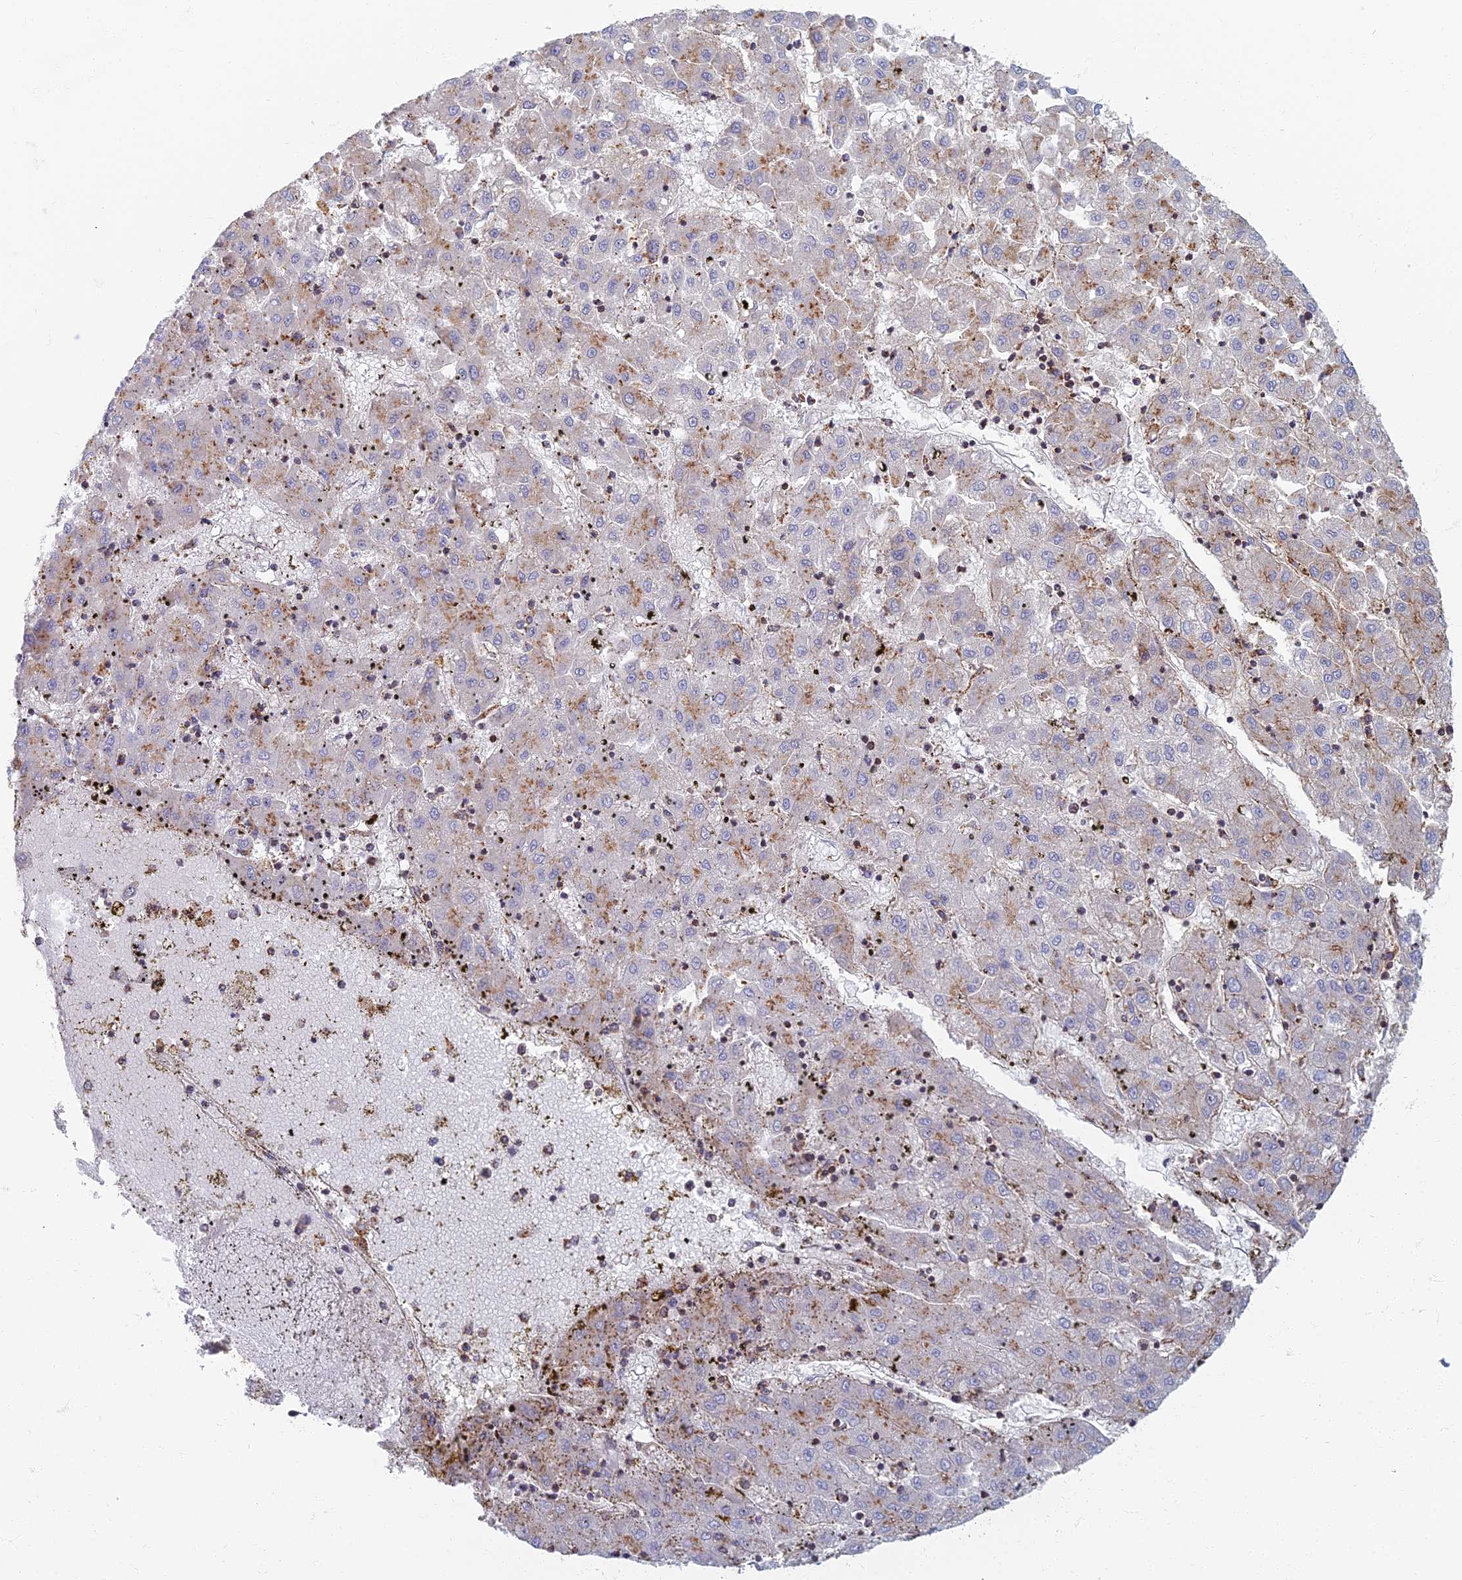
{"staining": {"intensity": "moderate", "quantity": "<25%", "location": "cytoplasmic/membranous"}, "tissue": "liver cancer", "cell_type": "Tumor cells", "image_type": "cancer", "snomed": [{"axis": "morphology", "description": "Carcinoma, Hepatocellular, NOS"}, {"axis": "topography", "description": "Liver"}], "caption": "DAB immunohistochemical staining of human liver cancer (hepatocellular carcinoma) shows moderate cytoplasmic/membranous protein staining in about <25% of tumor cells.", "gene": "CHMP4B", "patient": {"sex": "male", "age": 72}}